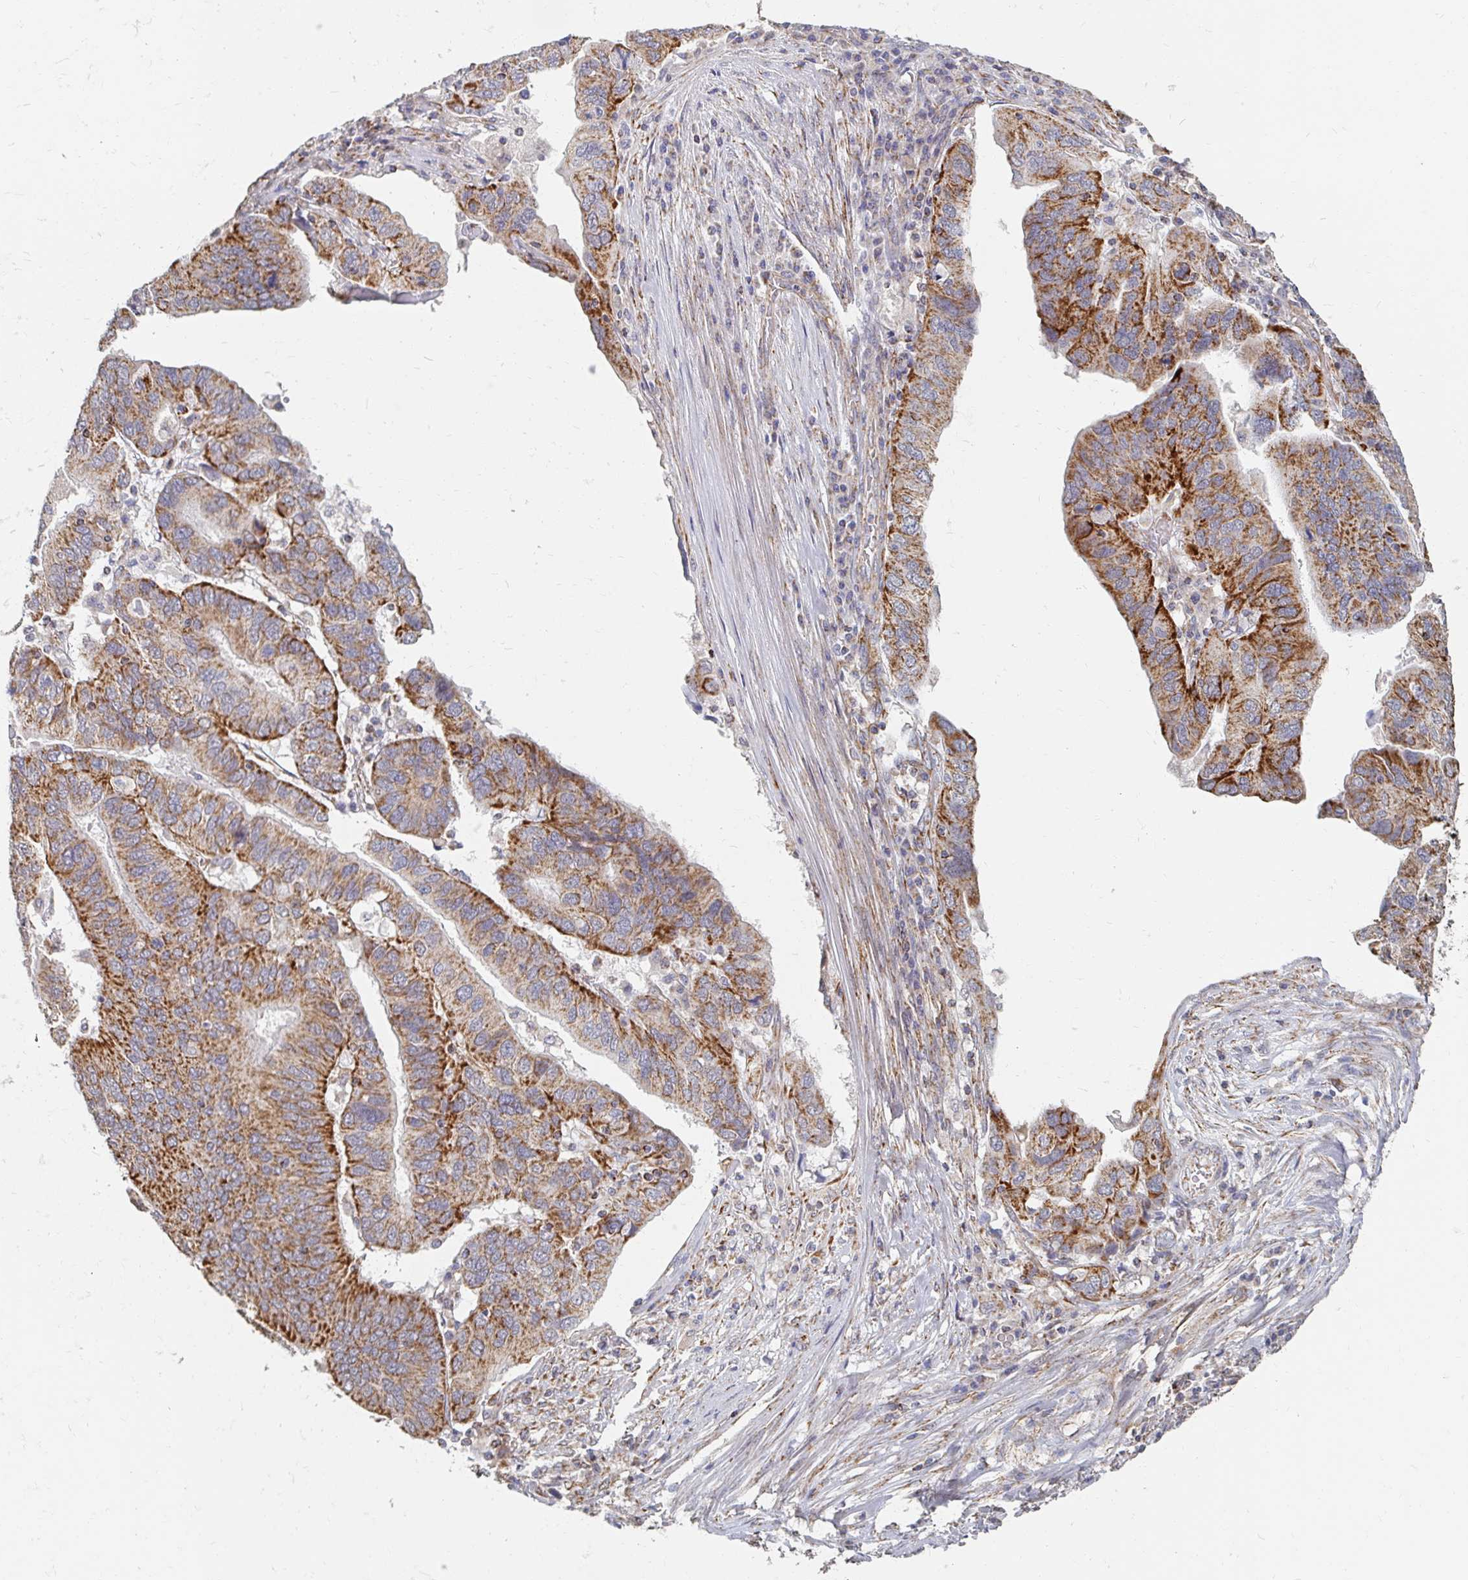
{"staining": {"intensity": "moderate", "quantity": ">75%", "location": "cytoplasmic/membranous"}, "tissue": "ovarian cancer", "cell_type": "Tumor cells", "image_type": "cancer", "snomed": [{"axis": "morphology", "description": "Cystadenocarcinoma, serous, NOS"}, {"axis": "topography", "description": "Ovary"}], "caption": "A medium amount of moderate cytoplasmic/membranous positivity is identified in about >75% of tumor cells in ovarian cancer tissue.", "gene": "MAVS", "patient": {"sex": "female", "age": 79}}